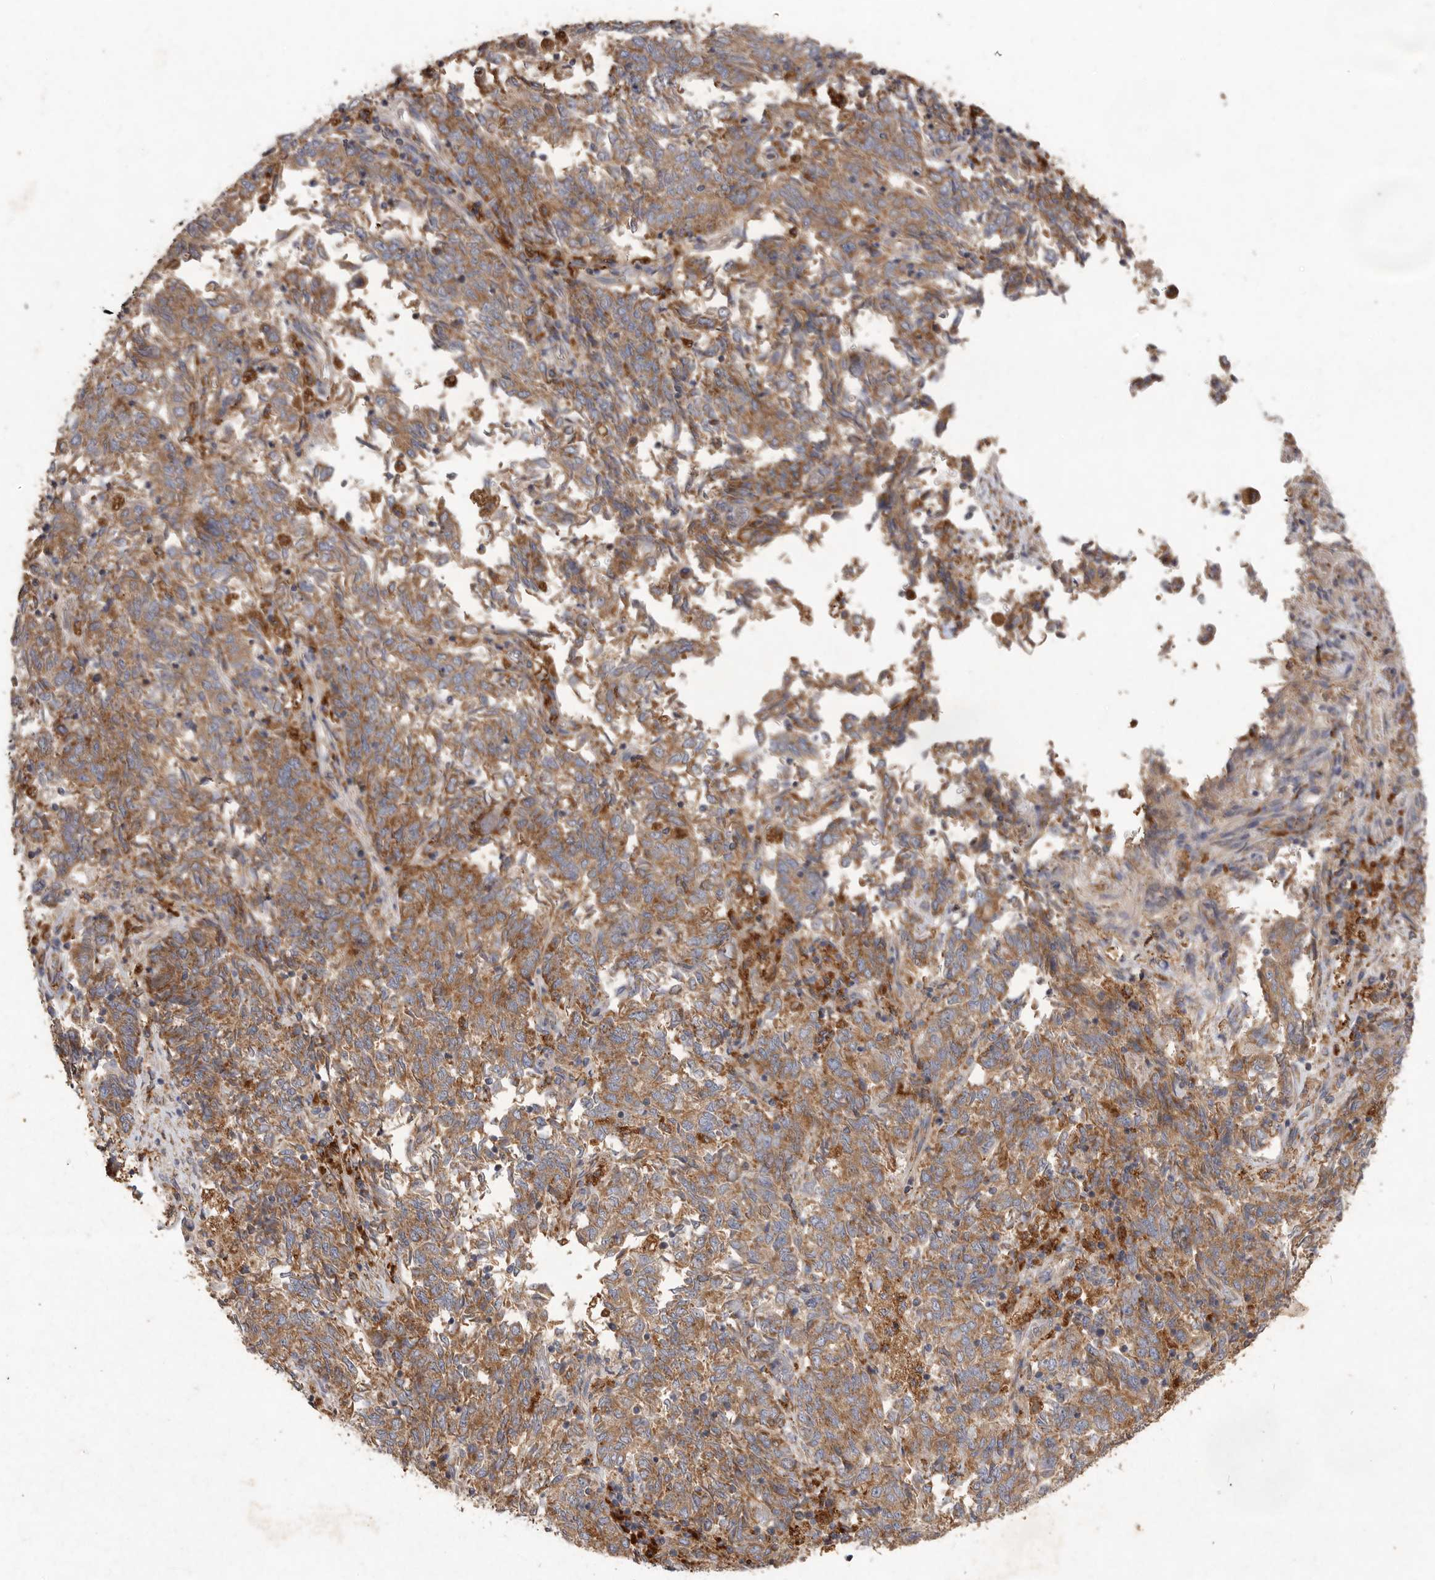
{"staining": {"intensity": "moderate", "quantity": ">75%", "location": "cytoplasmic/membranous"}, "tissue": "endometrial cancer", "cell_type": "Tumor cells", "image_type": "cancer", "snomed": [{"axis": "morphology", "description": "Adenocarcinoma, NOS"}, {"axis": "topography", "description": "Endometrium"}], "caption": "Adenocarcinoma (endometrial) tissue demonstrates moderate cytoplasmic/membranous positivity in about >75% of tumor cells", "gene": "MRPL41", "patient": {"sex": "female", "age": 80}}